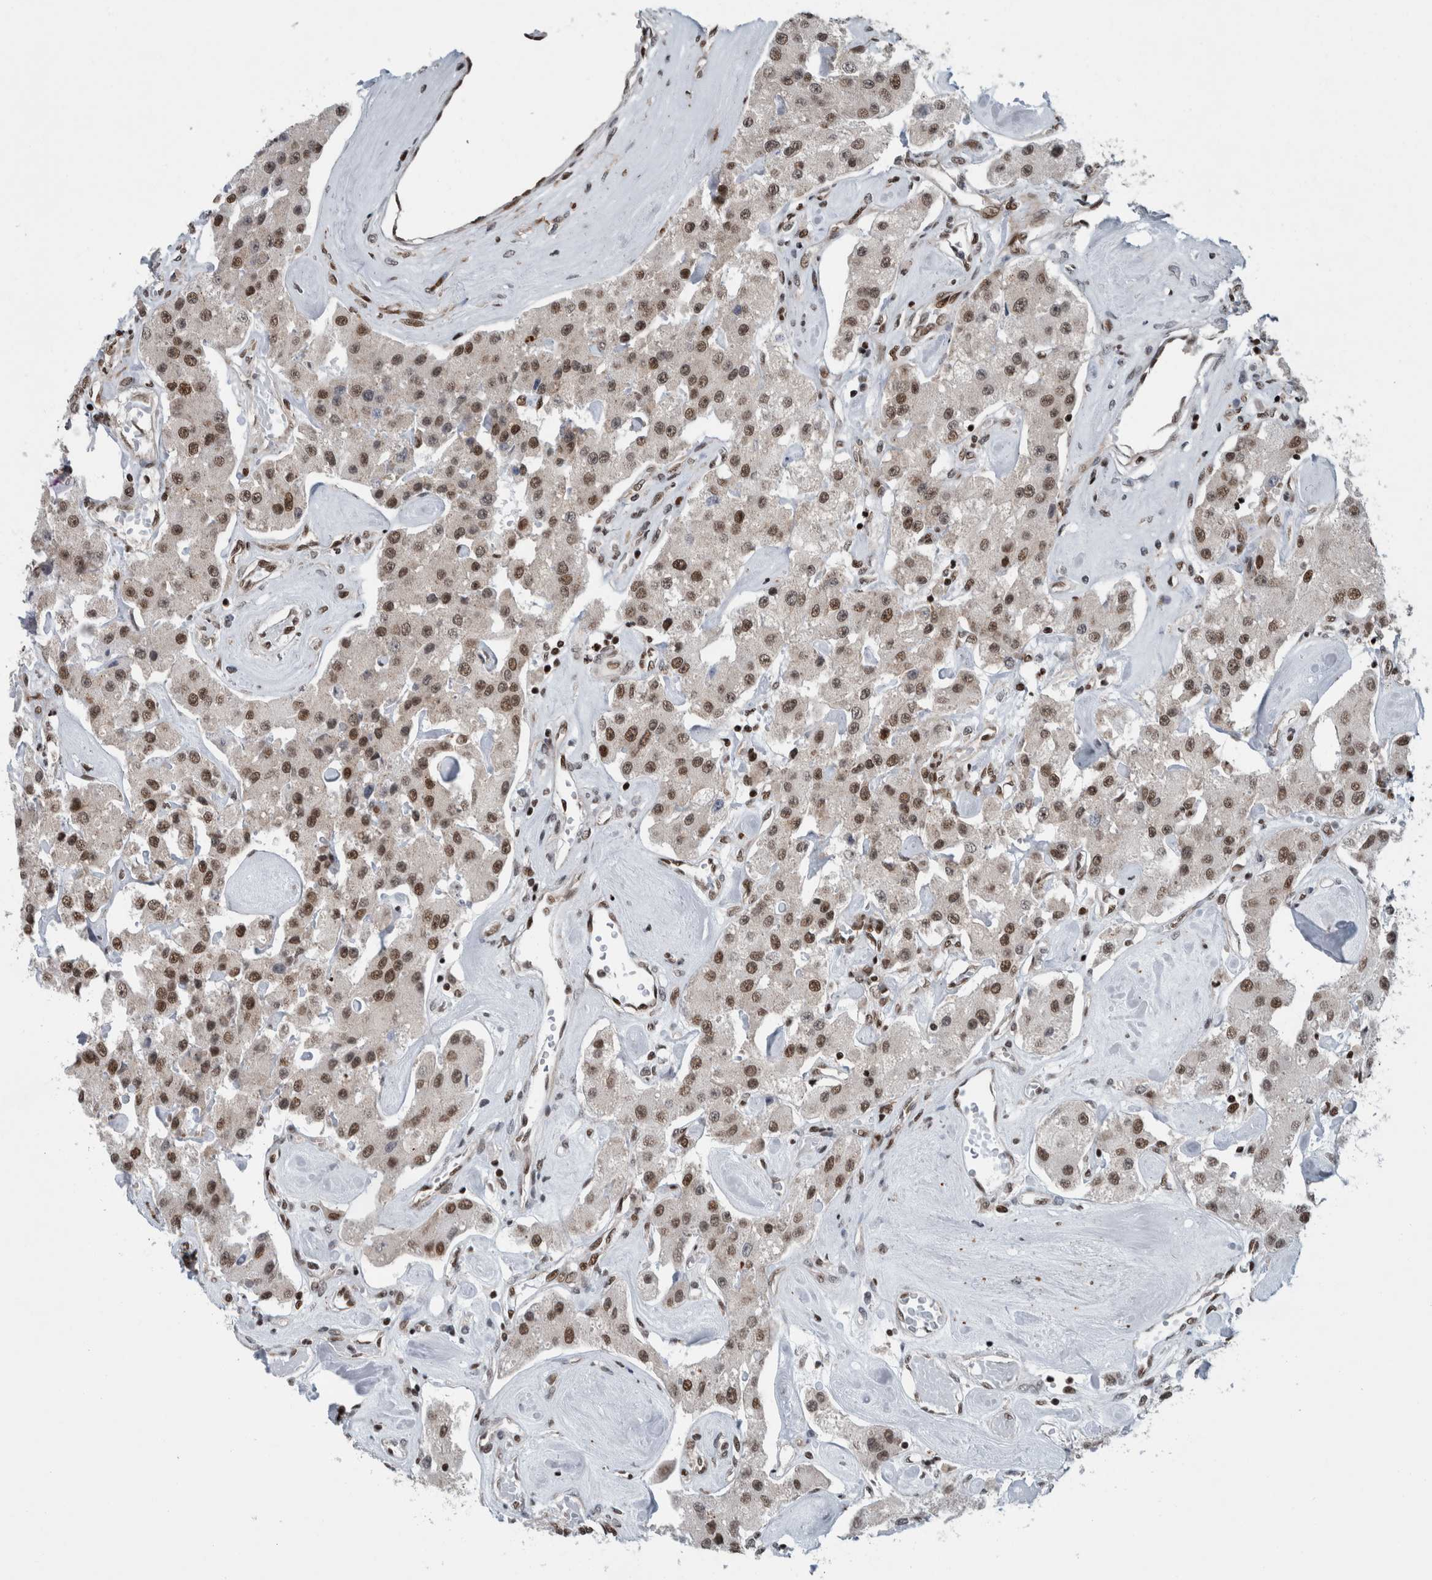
{"staining": {"intensity": "moderate", "quantity": ">75%", "location": "nuclear"}, "tissue": "carcinoid", "cell_type": "Tumor cells", "image_type": "cancer", "snomed": [{"axis": "morphology", "description": "Carcinoid, malignant, NOS"}, {"axis": "topography", "description": "Pancreas"}], "caption": "Carcinoid (malignant) tissue displays moderate nuclear expression in approximately >75% of tumor cells", "gene": "DNMT3A", "patient": {"sex": "male", "age": 41}}